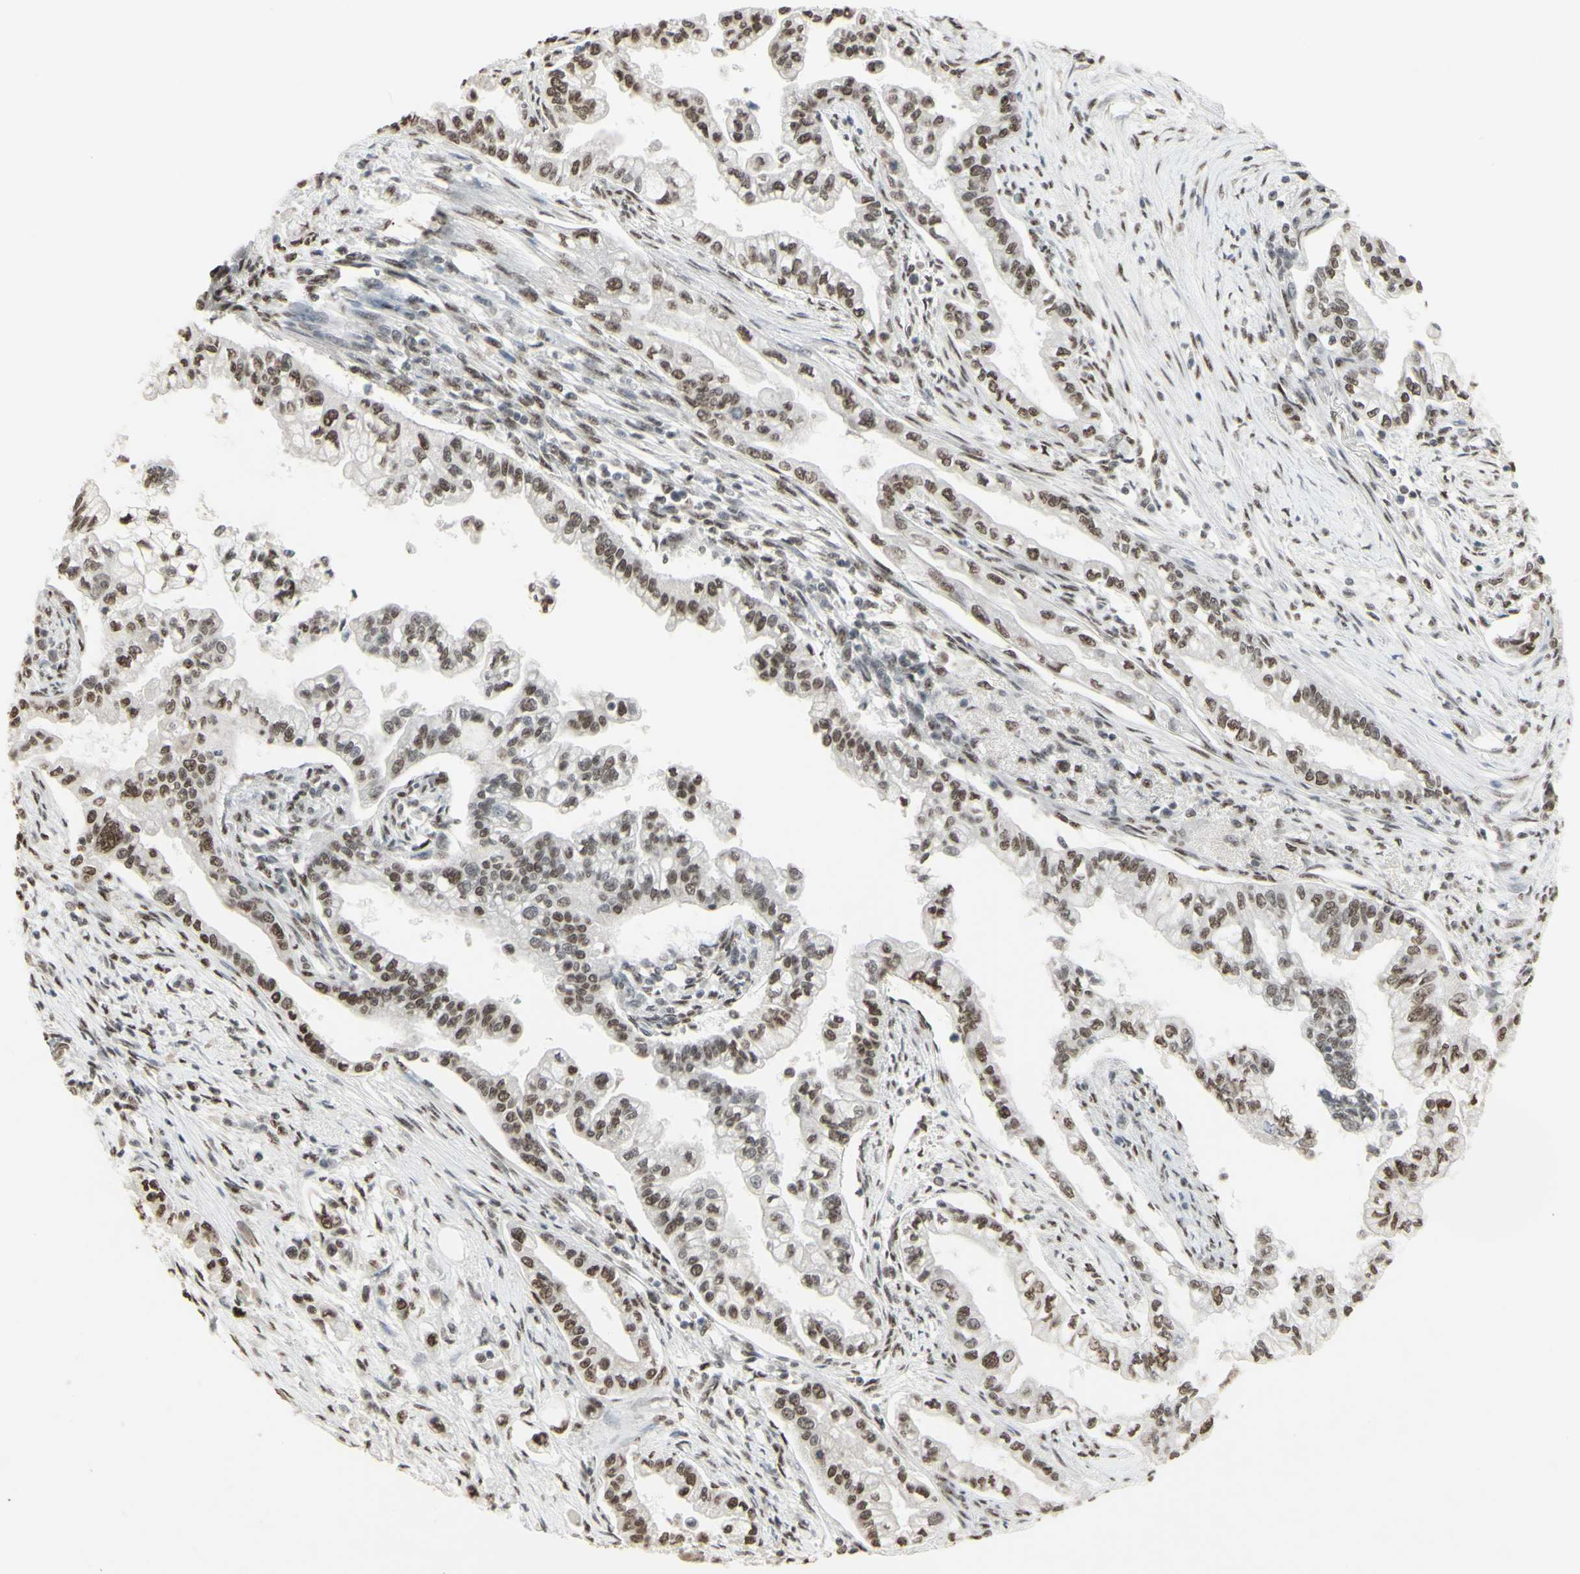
{"staining": {"intensity": "moderate", "quantity": ">75%", "location": "nuclear"}, "tissue": "pancreatic cancer", "cell_type": "Tumor cells", "image_type": "cancer", "snomed": [{"axis": "morphology", "description": "Normal tissue, NOS"}, {"axis": "topography", "description": "Pancreas"}], "caption": "Immunohistochemistry image of neoplastic tissue: pancreatic cancer stained using IHC displays medium levels of moderate protein expression localized specifically in the nuclear of tumor cells, appearing as a nuclear brown color.", "gene": "TRIM28", "patient": {"sex": "male", "age": 42}}